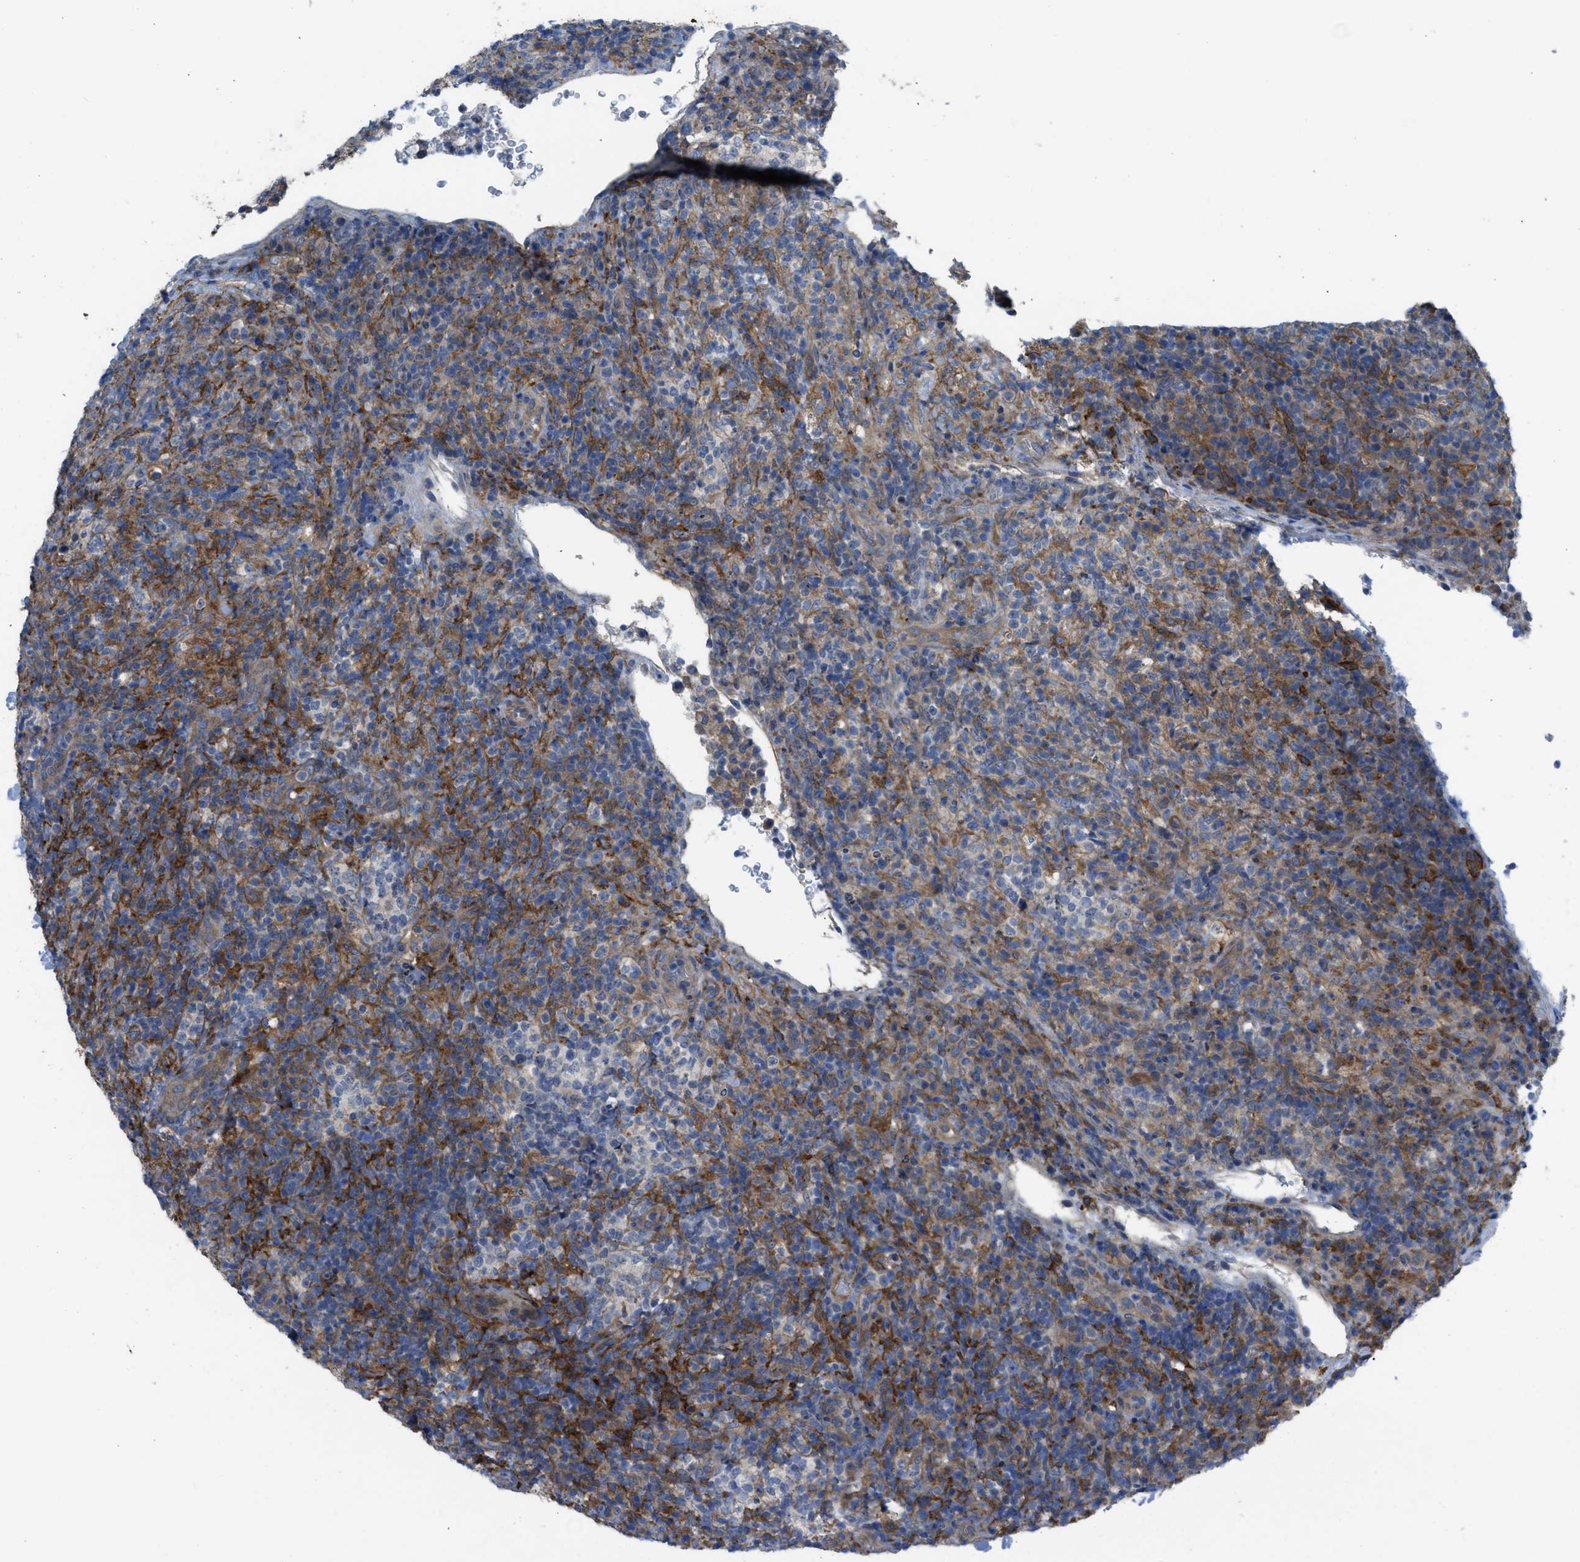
{"staining": {"intensity": "moderate", "quantity": ">75%", "location": "cytoplasmic/membranous"}, "tissue": "lymphoma", "cell_type": "Tumor cells", "image_type": "cancer", "snomed": [{"axis": "morphology", "description": "Malignant lymphoma, non-Hodgkin's type, High grade"}, {"axis": "topography", "description": "Lymph node"}], "caption": "Immunohistochemical staining of high-grade malignant lymphoma, non-Hodgkin's type reveals medium levels of moderate cytoplasmic/membranous expression in about >75% of tumor cells. The staining is performed using DAB brown chromogen to label protein expression. The nuclei are counter-stained blue using hematoxylin.", "gene": "EGFR", "patient": {"sex": "female", "age": 76}}